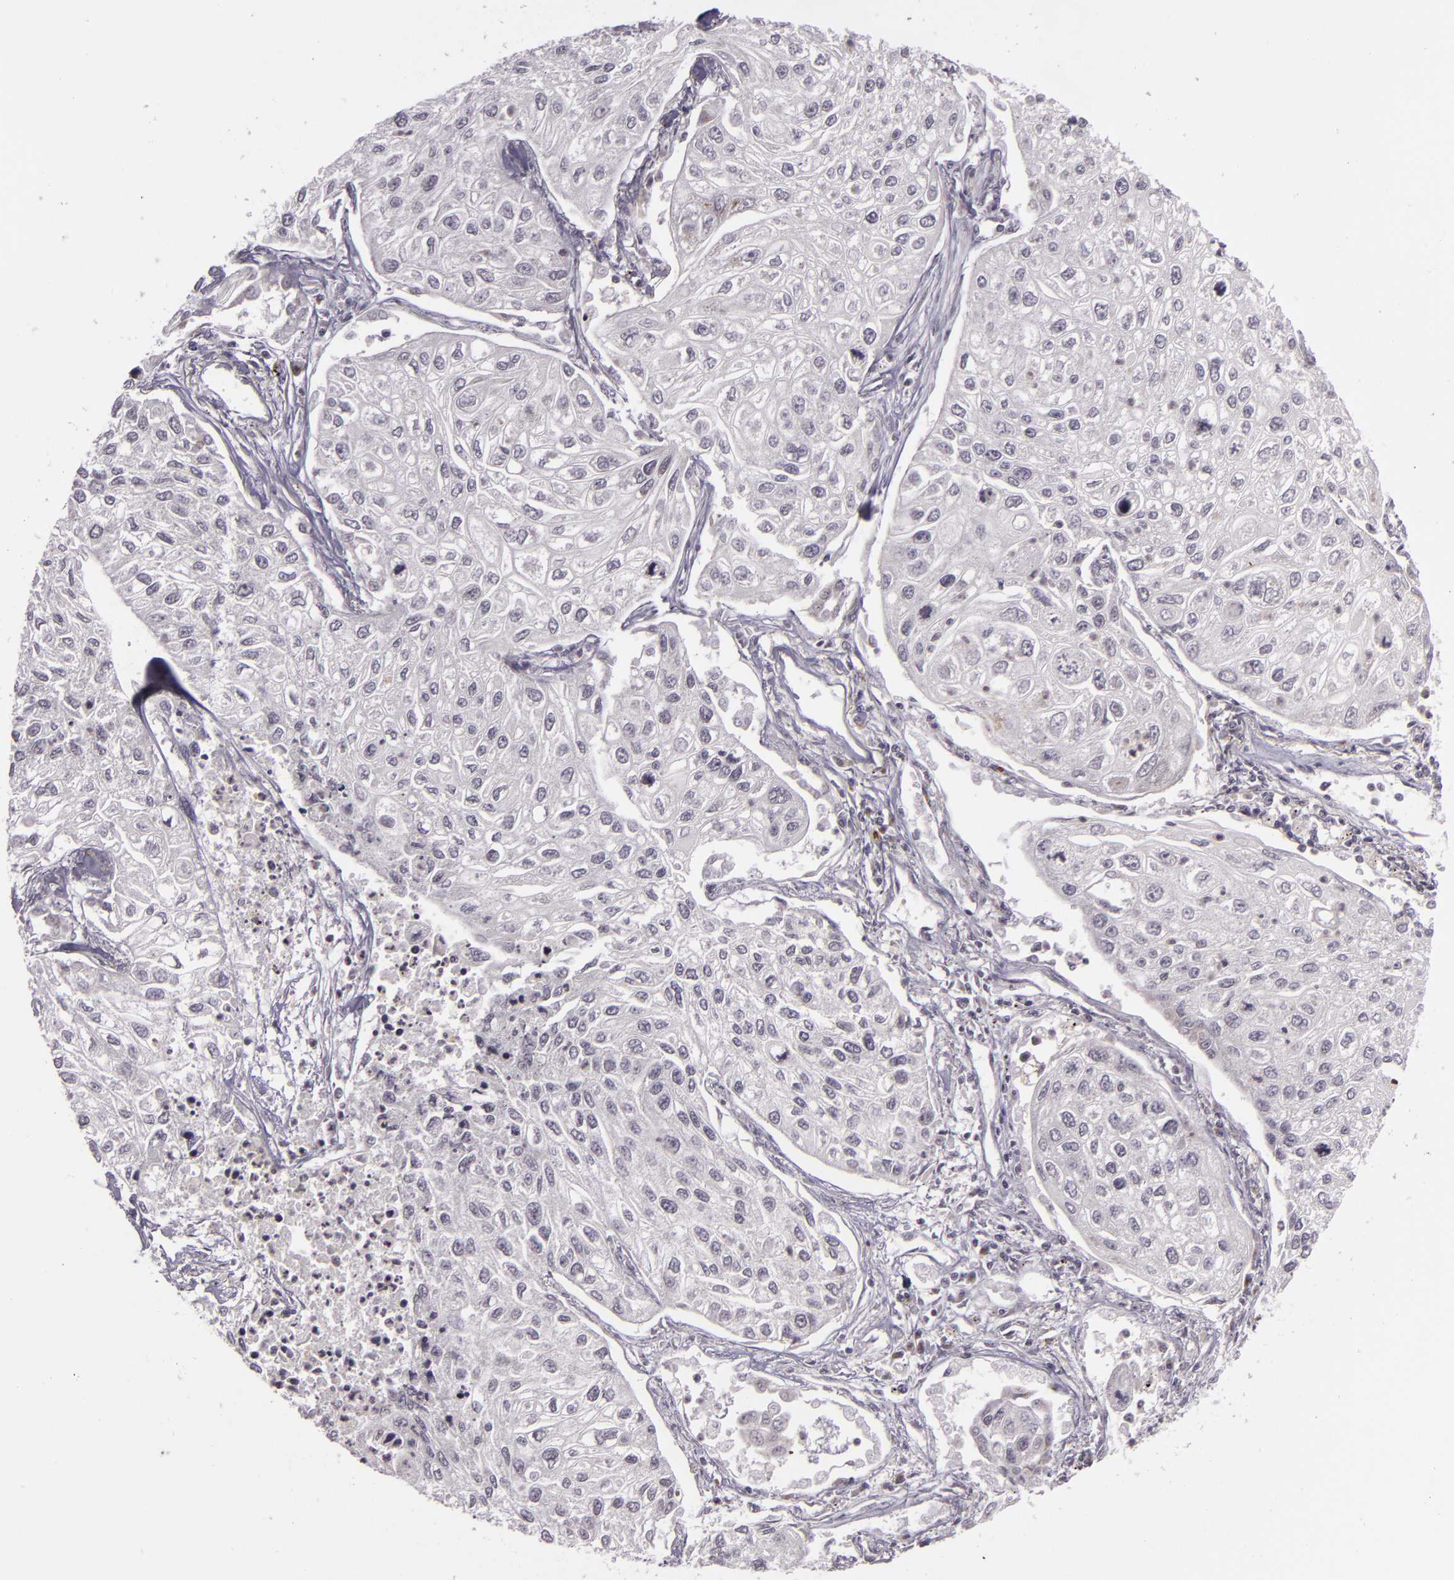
{"staining": {"intensity": "negative", "quantity": "none", "location": "none"}, "tissue": "lung cancer", "cell_type": "Tumor cells", "image_type": "cancer", "snomed": [{"axis": "morphology", "description": "Squamous cell carcinoma, NOS"}, {"axis": "topography", "description": "Lung"}], "caption": "A high-resolution photomicrograph shows immunohistochemistry staining of lung cancer, which reveals no significant staining in tumor cells. (DAB (3,3'-diaminobenzidine) immunohistochemistry, high magnification).", "gene": "ZFX", "patient": {"sex": "male", "age": 75}}